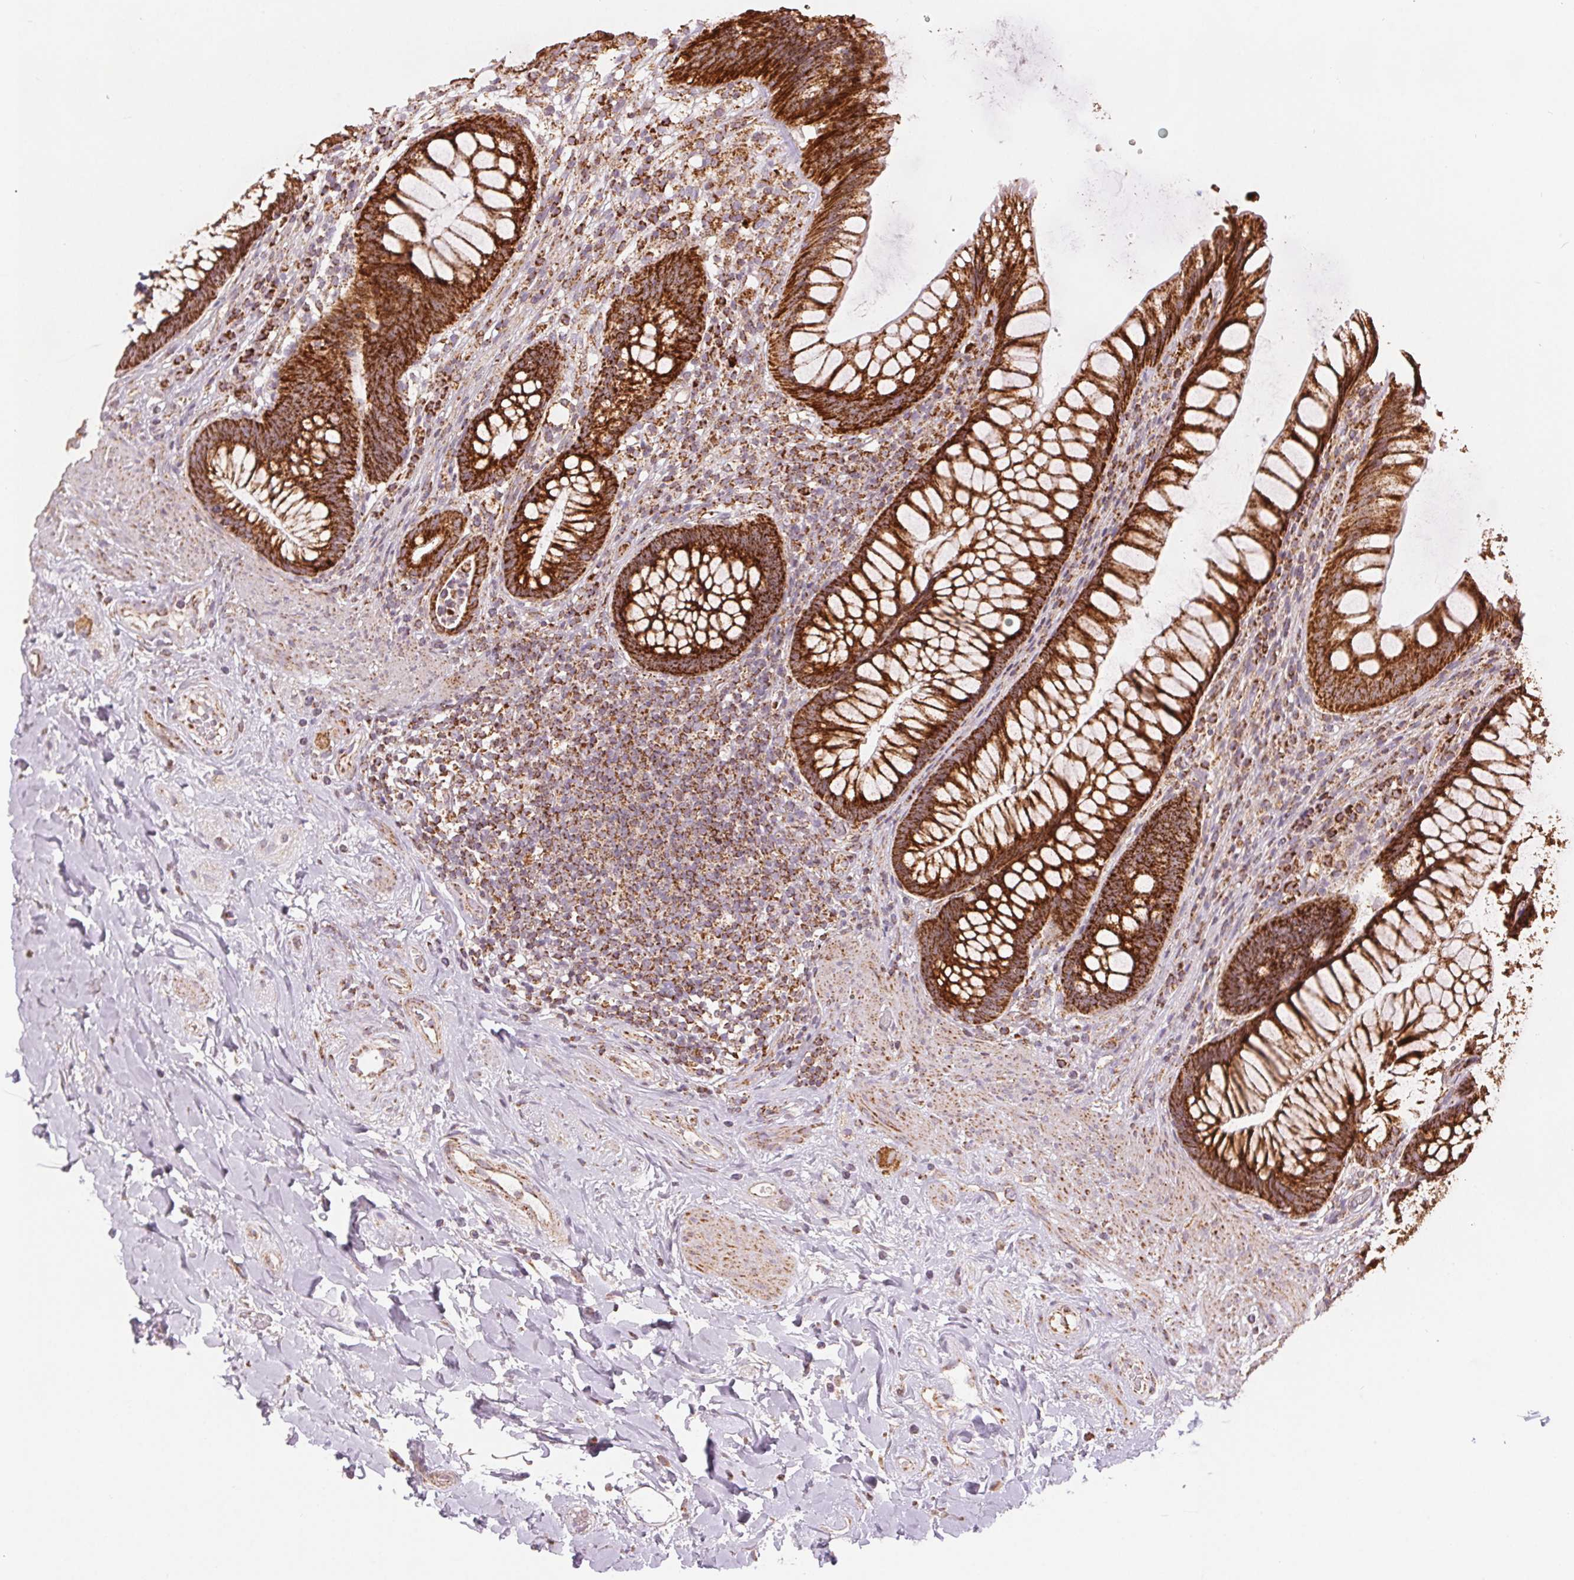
{"staining": {"intensity": "strong", "quantity": ">75%", "location": "cytoplasmic/membranous"}, "tissue": "rectum", "cell_type": "Glandular cells", "image_type": "normal", "snomed": [{"axis": "morphology", "description": "Normal tissue, NOS"}, {"axis": "topography", "description": "Rectum"}], "caption": "IHC (DAB) staining of unremarkable rectum reveals strong cytoplasmic/membranous protein staining in about >75% of glandular cells.", "gene": "SDHB", "patient": {"sex": "male", "age": 53}}